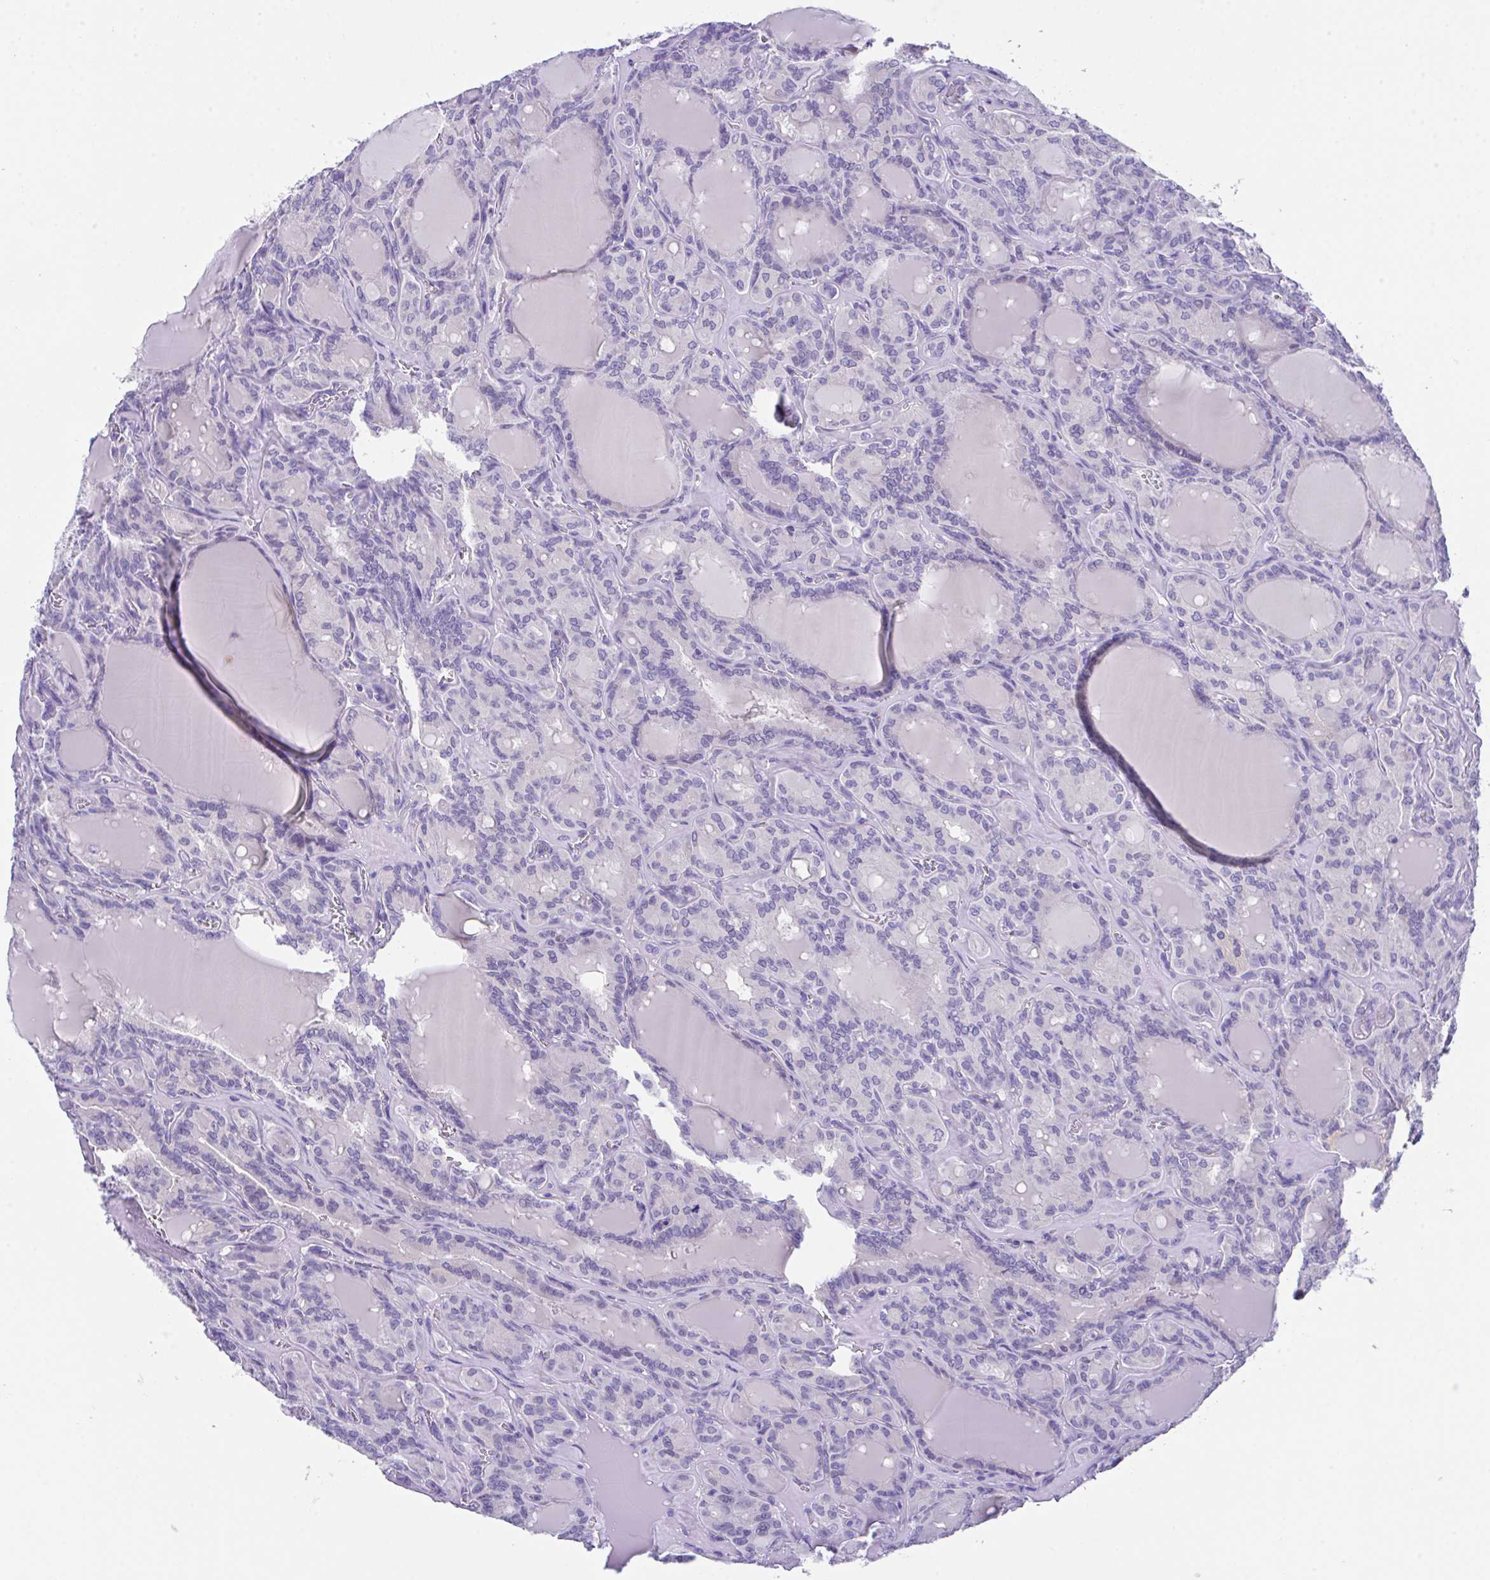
{"staining": {"intensity": "negative", "quantity": "none", "location": "none"}, "tissue": "thyroid cancer", "cell_type": "Tumor cells", "image_type": "cancer", "snomed": [{"axis": "morphology", "description": "Papillary adenocarcinoma, NOS"}, {"axis": "topography", "description": "Thyroid gland"}], "caption": "There is no significant positivity in tumor cells of thyroid cancer (papillary adenocarcinoma). The staining is performed using DAB (3,3'-diaminobenzidine) brown chromogen with nuclei counter-stained in using hematoxylin.", "gene": "HOXB4", "patient": {"sex": "male", "age": 87}}